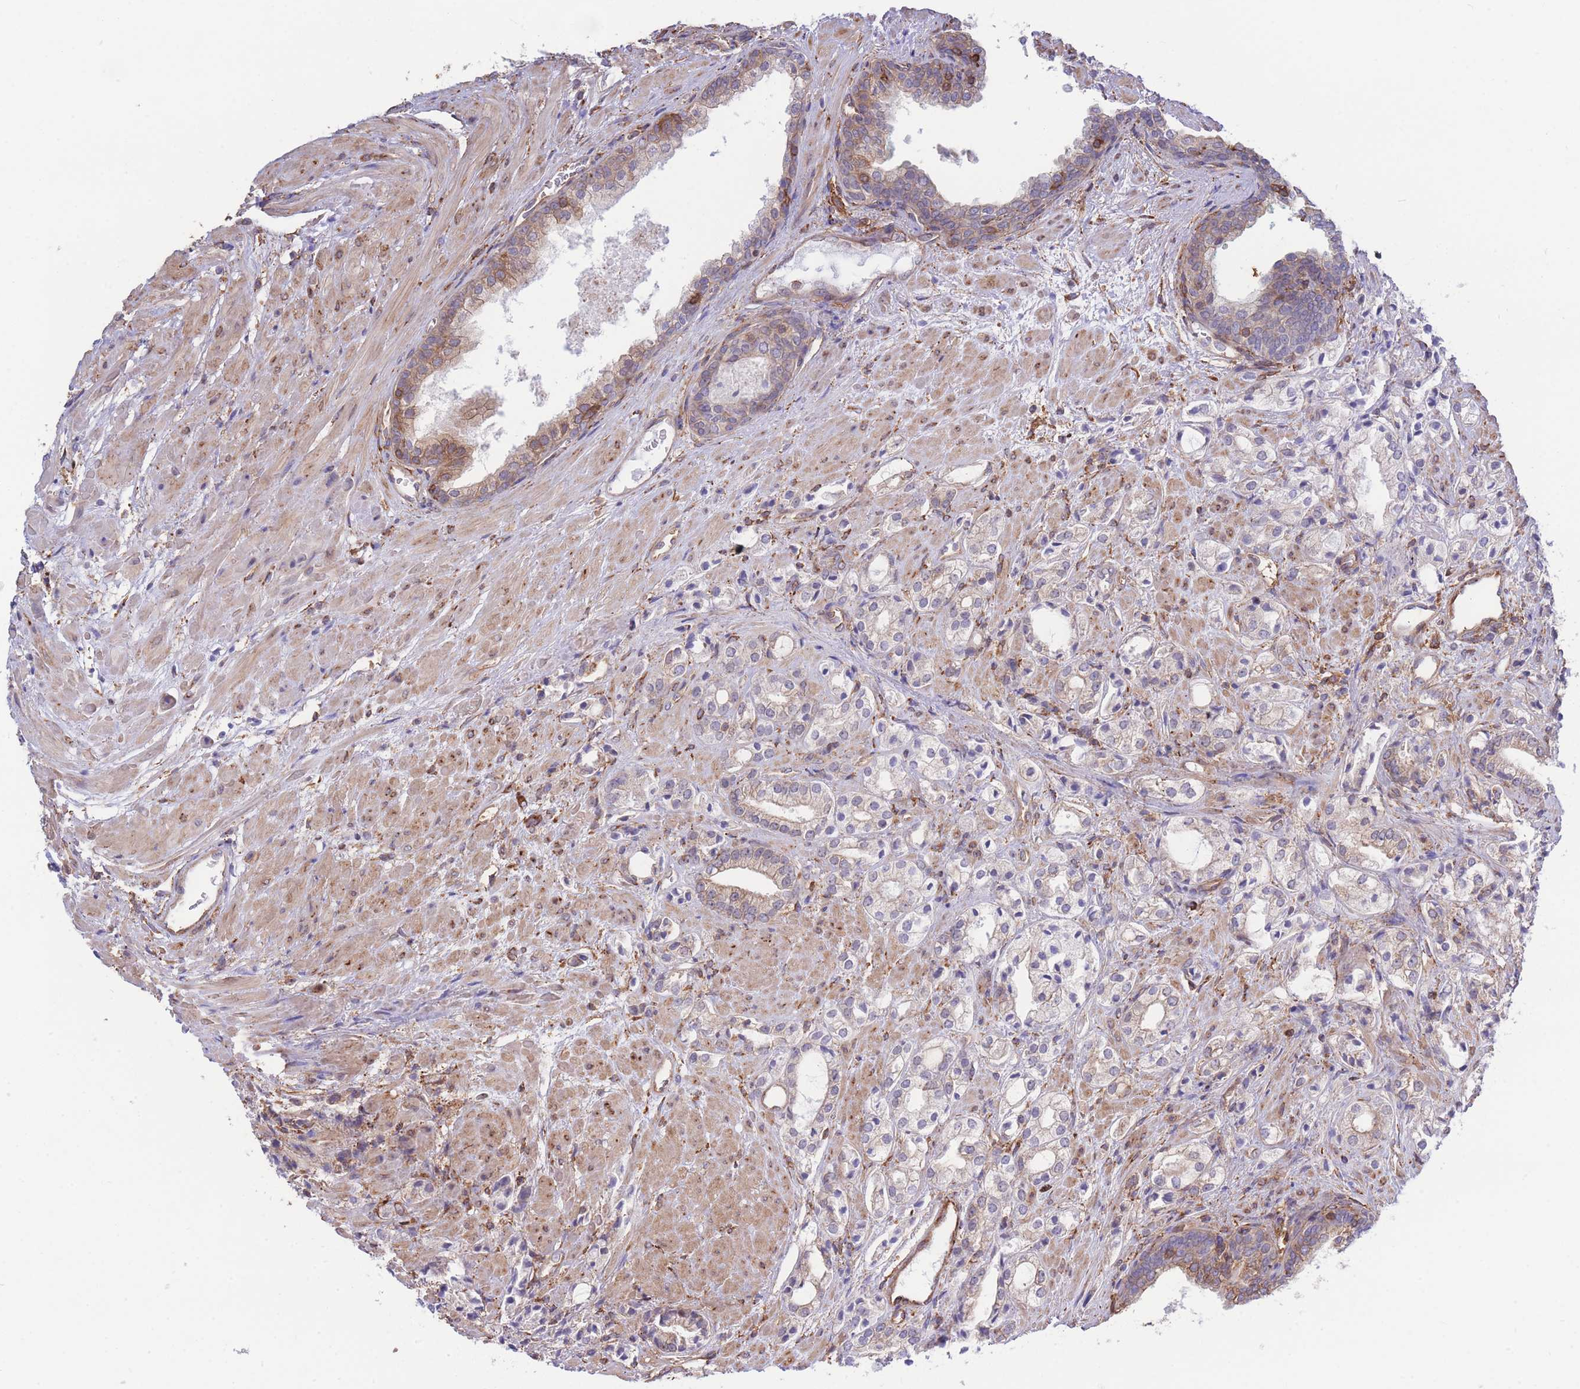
{"staining": {"intensity": "negative", "quantity": "none", "location": "none"}, "tissue": "prostate cancer", "cell_type": "Tumor cells", "image_type": "cancer", "snomed": [{"axis": "morphology", "description": "Adenocarcinoma, High grade"}, {"axis": "topography", "description": "Prostate"}], "caption": "Immunohistochemistry (IHC) of human prostate adenocarcinoma (high-grade) demonstrates no staining in tumor cells. (IHC, brightfield microscopy, high magnification).", "gene": "LRRN4CL", "patient": {"sex": "male", "age": 50}}